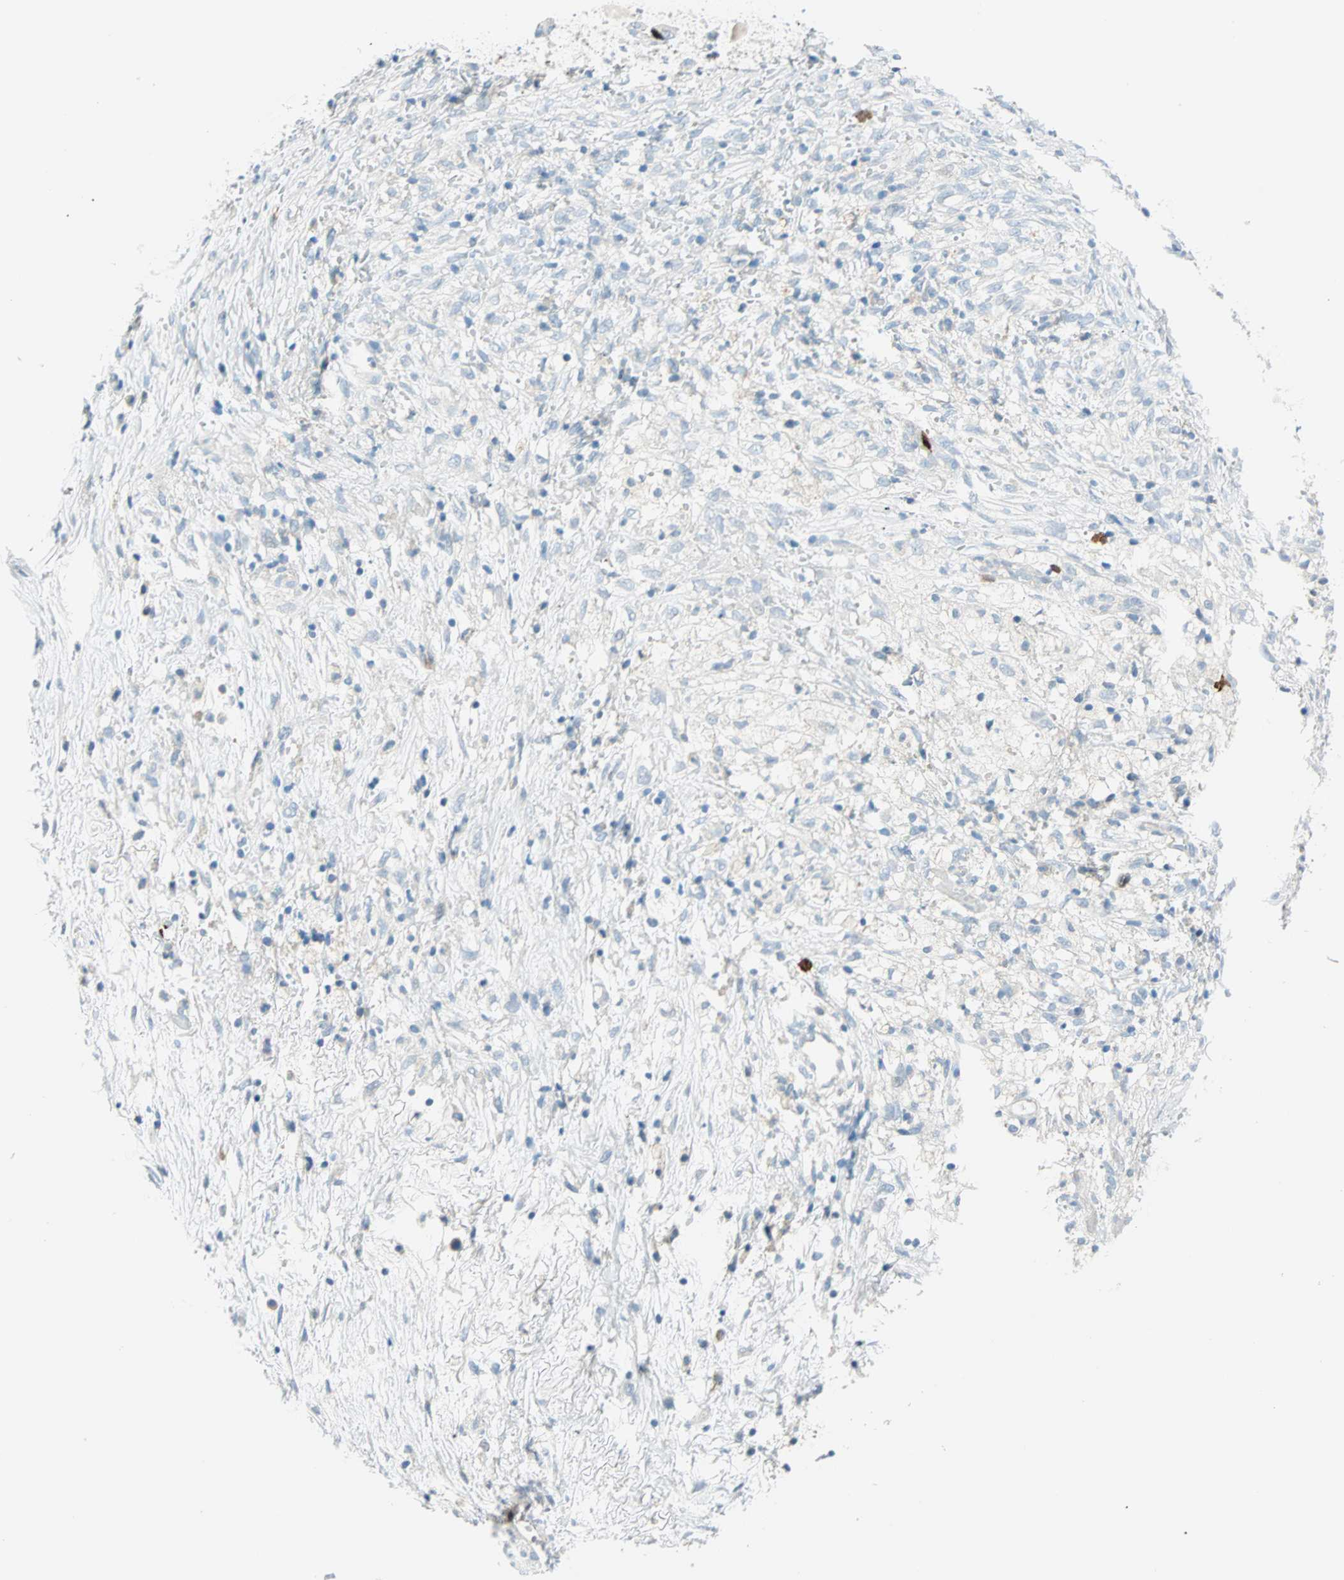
{"staining": {"intensity": "negative", "quantity": "none", "location": "none"}, "tissue": "ovarian cancer", "cell_type": "Tumor cells", "image_type": "cancer", "snomed": [{"axis": "morphology", "description": "Carcinoma, endometroid"}, {"axis": "topography", "description": "Ovary"}], "caption": "Immunohistochemistry photomicrograph of human endometroid carcinoma (ovarian) stained for a protein (brown), which exhibits no positivity in tumor cells.", "gene": "PTTG1", "patient": {"sex": "female", "age": 42}}